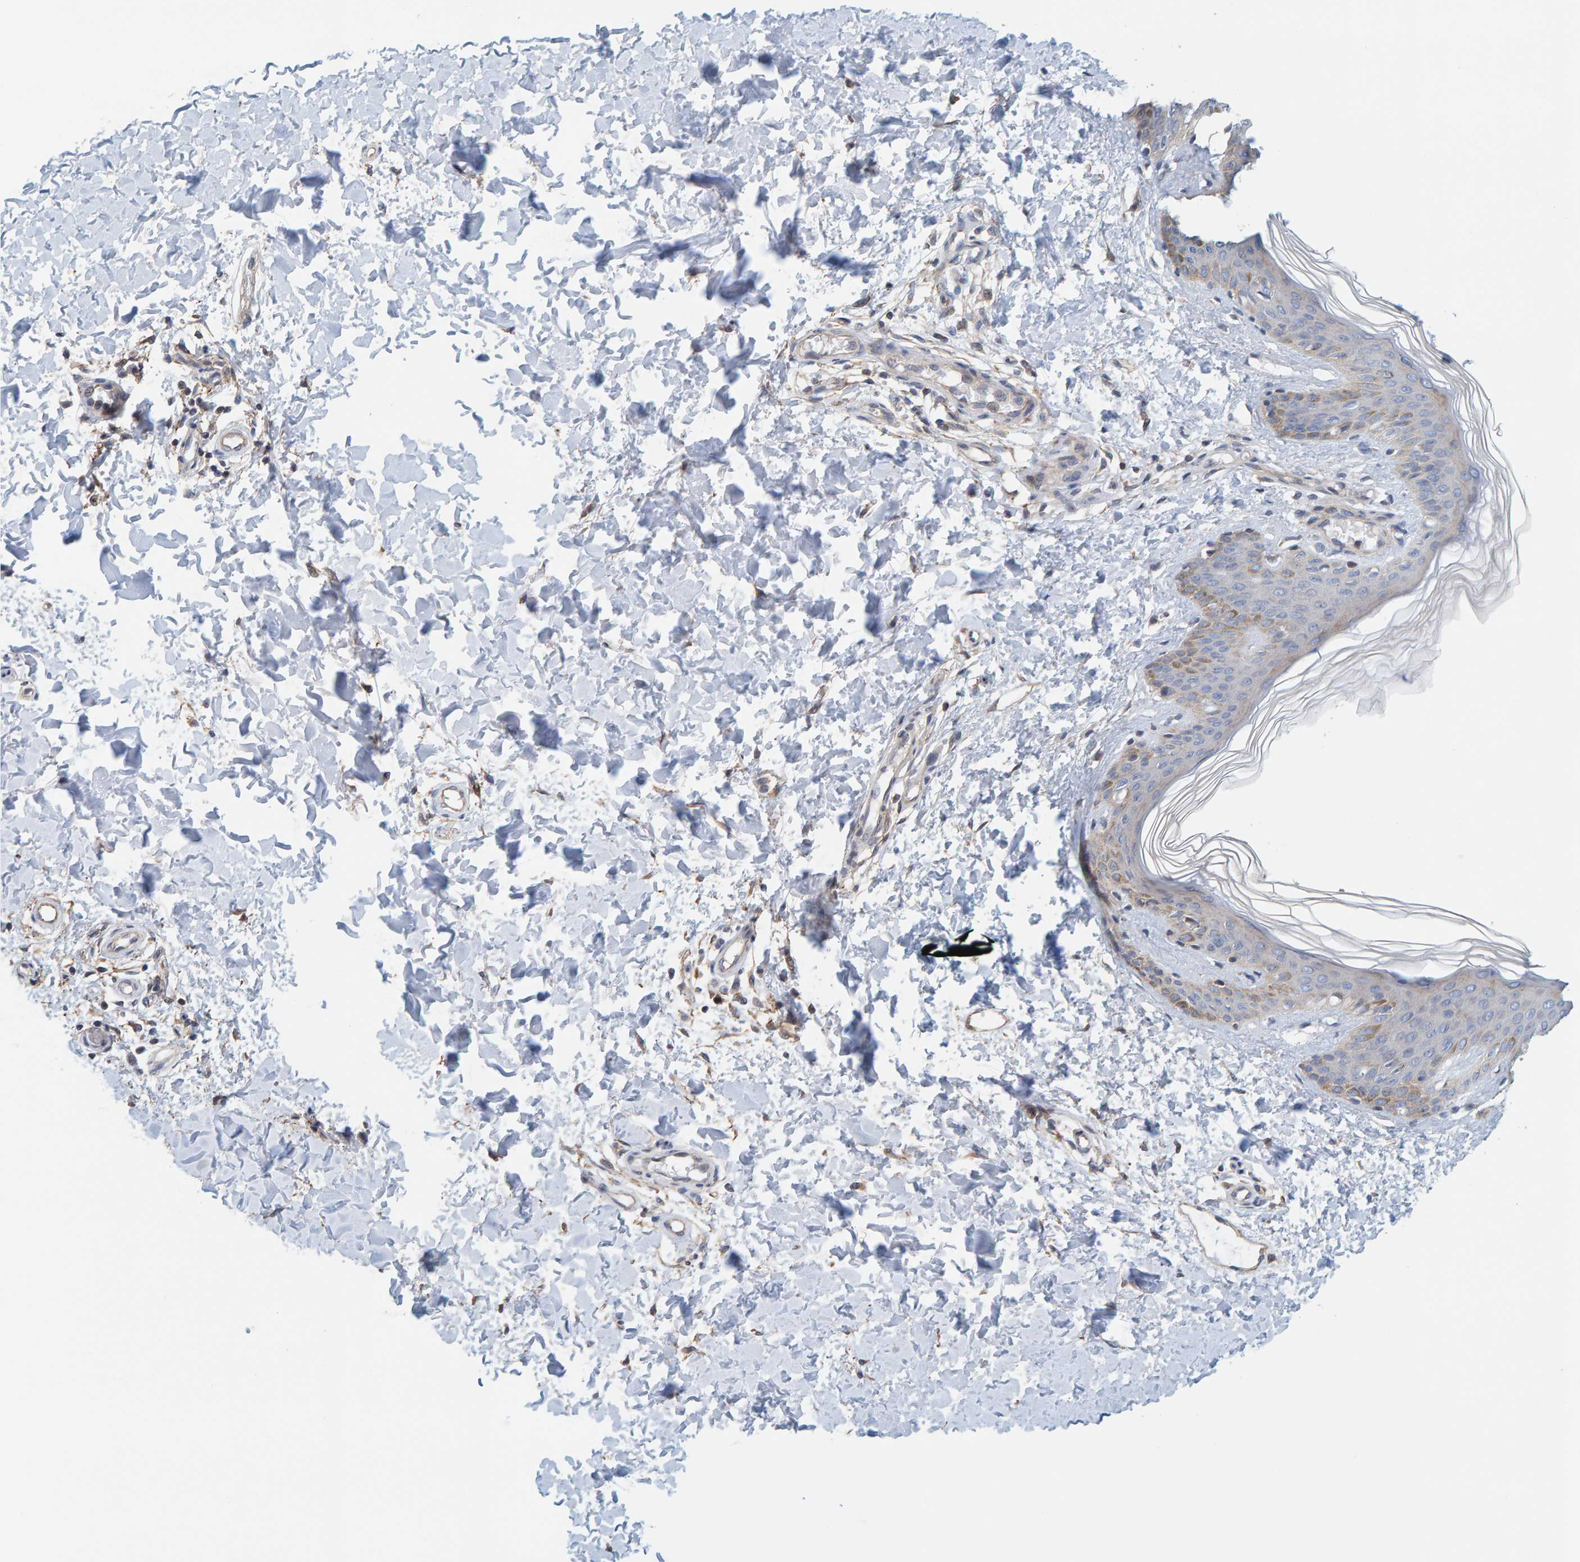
{"staining": {"intensity": "negative", "quantity": "none", "location": "none"}, "tissue": "skin", "cell_type": "Fibroblasts", "image_type": "normal", "snomed": [{"axis": "morphology", "description": "Normal tissue, NOS"}, {"axis": "morphology", "description": "Neoplasm, benign, NOS"}, {"axis": "topography", "description": "Skin"}, {"axis": "topography", "description": "Soft tissue"}], "caption": "The micrograph demonstrates no staining of fibroblasts in benign skin.", "gene": "RGP1", "patient": {"sex": "male", "age": 26}}